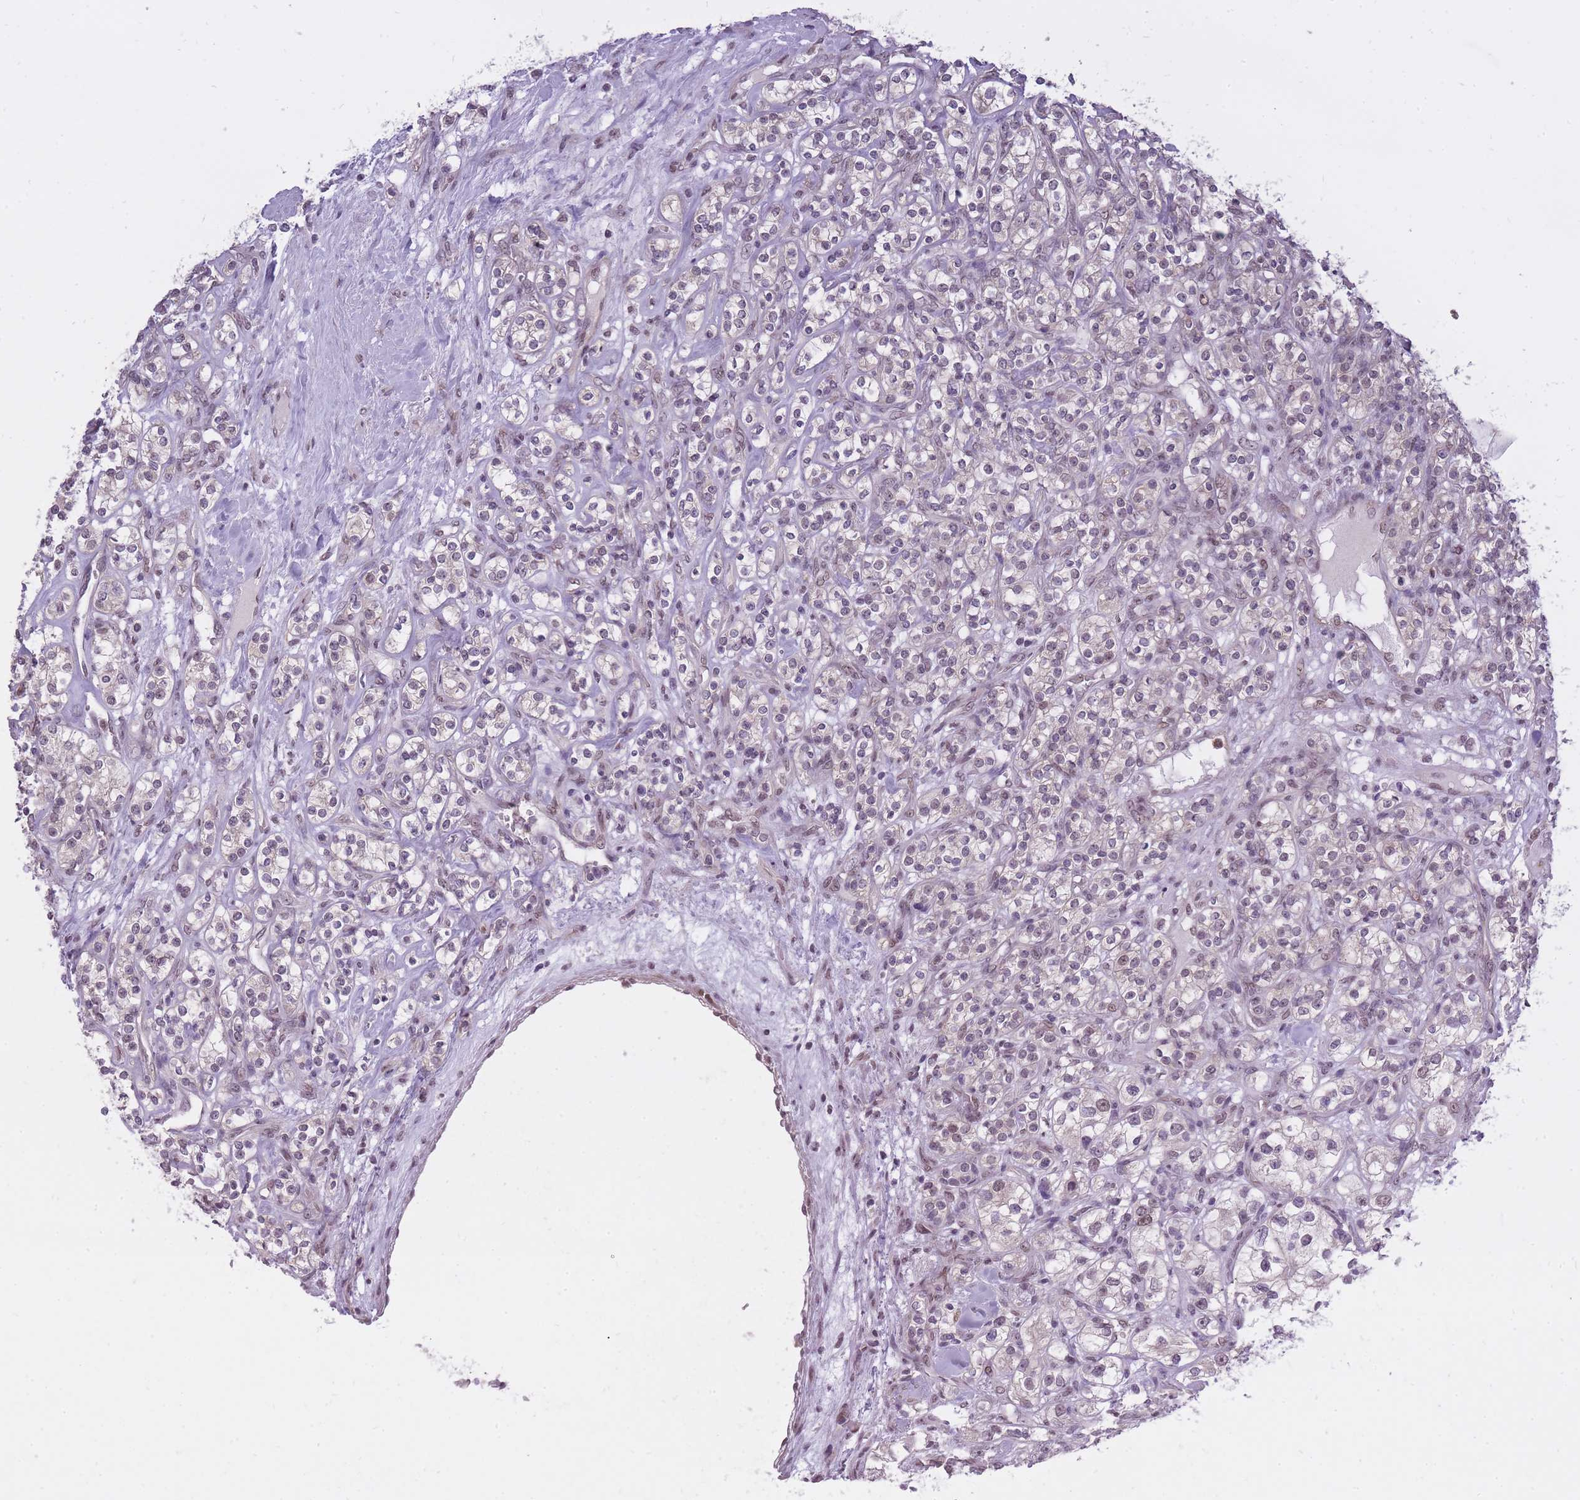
{"staining": {"intensity": "weak", "quantity": "25%-75%", "location": "nuclear"}, "tissue": "renal cancer", "cell_type": "Tumor cells", "image_type": "cancer", "snomed": [{"axis": "morphology", "description": "Adenocarcinoma, NOS"}, {"axis": "topography", "description": "Kidney"}], "caption": "Adenocarcinoma (renal) was stained to show a protein in brown. There is low levels of weak nuclear positivity in approximately 25%-75% of tumor cells. (Stains: DAB in brown, nuclei in blue, Microscopy: brightfield microscopy at high magnification).", "gene": "TIGD1", "patient": {"sex": "male", "age": 77}}